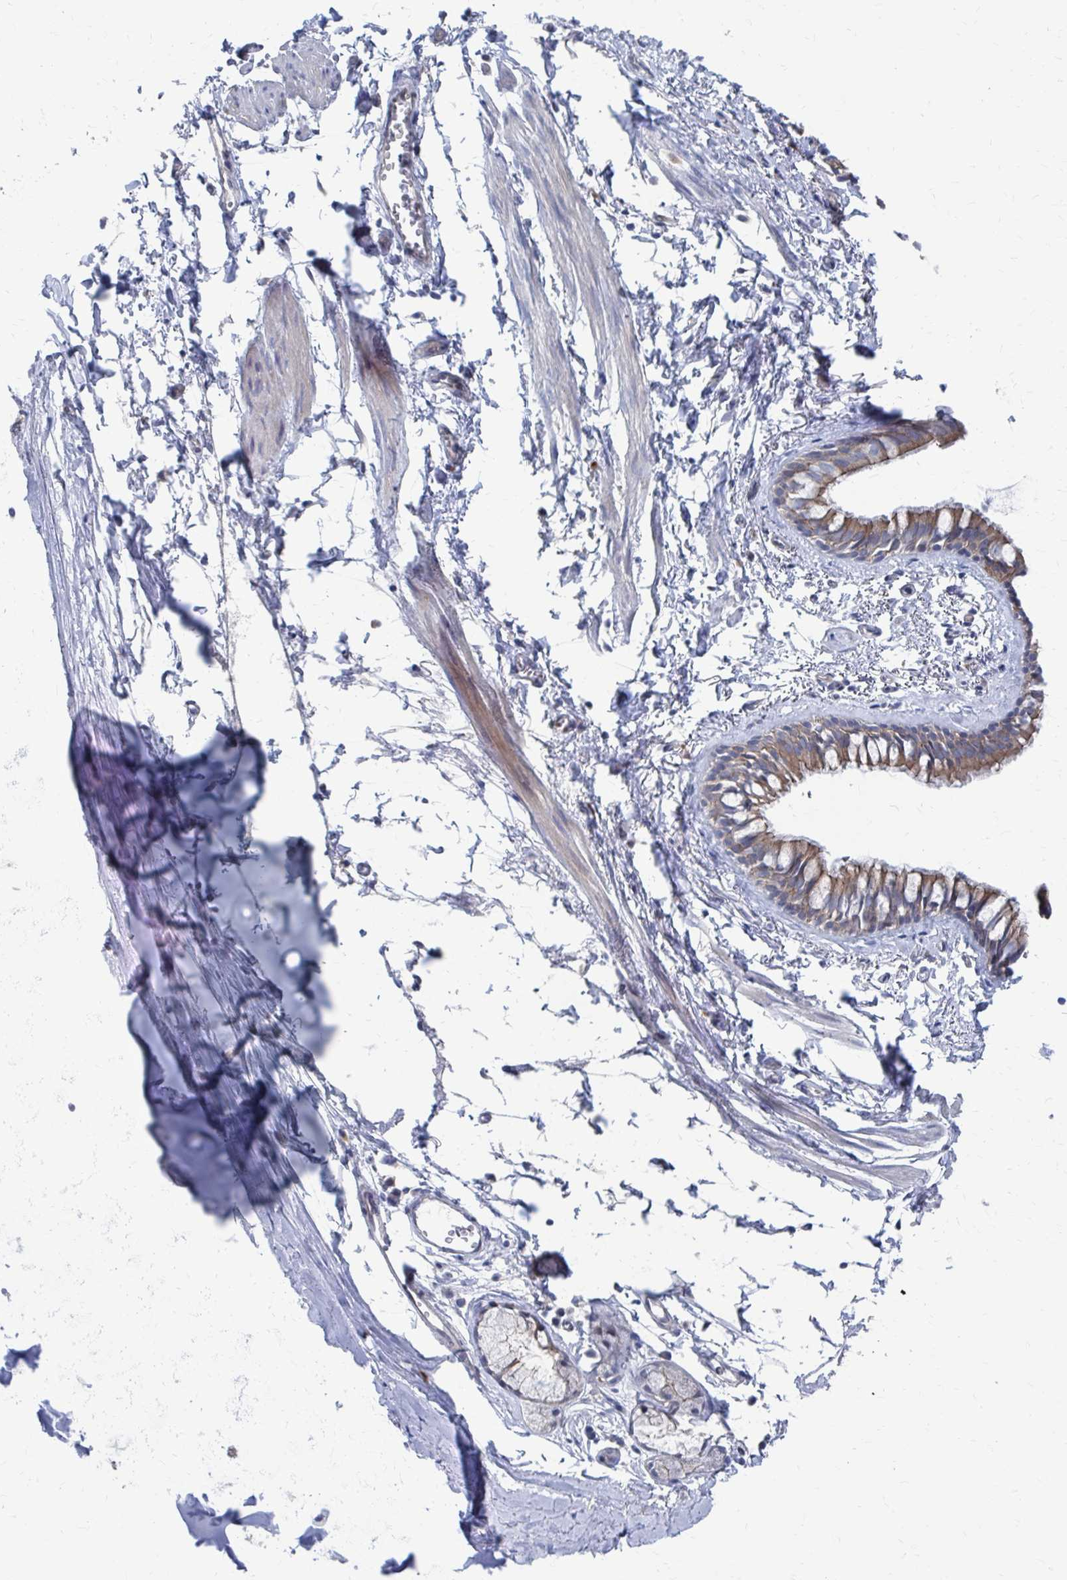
{"staining": {"intensity": "weak", "quantity": ">75%", "location": "cytoplasmic/membranous"}, "tissue": "bronchus", "cell_type": "Respiratory epithelial cells", "image_type": "normal", "snomed": [{"axis": "morphology", "description": "Normal tissue, NOS"}, {"axis": "topography", "description": "Bronchus"}], "caption": "Bronchus stained for a protein (brown) reveals weak cytoplasmic/membranous positive expression in approximately >75% of respiratory epithelial cells.", "gene": "PLEKHG7", "patient": {"sex": "female", "age": 59}}